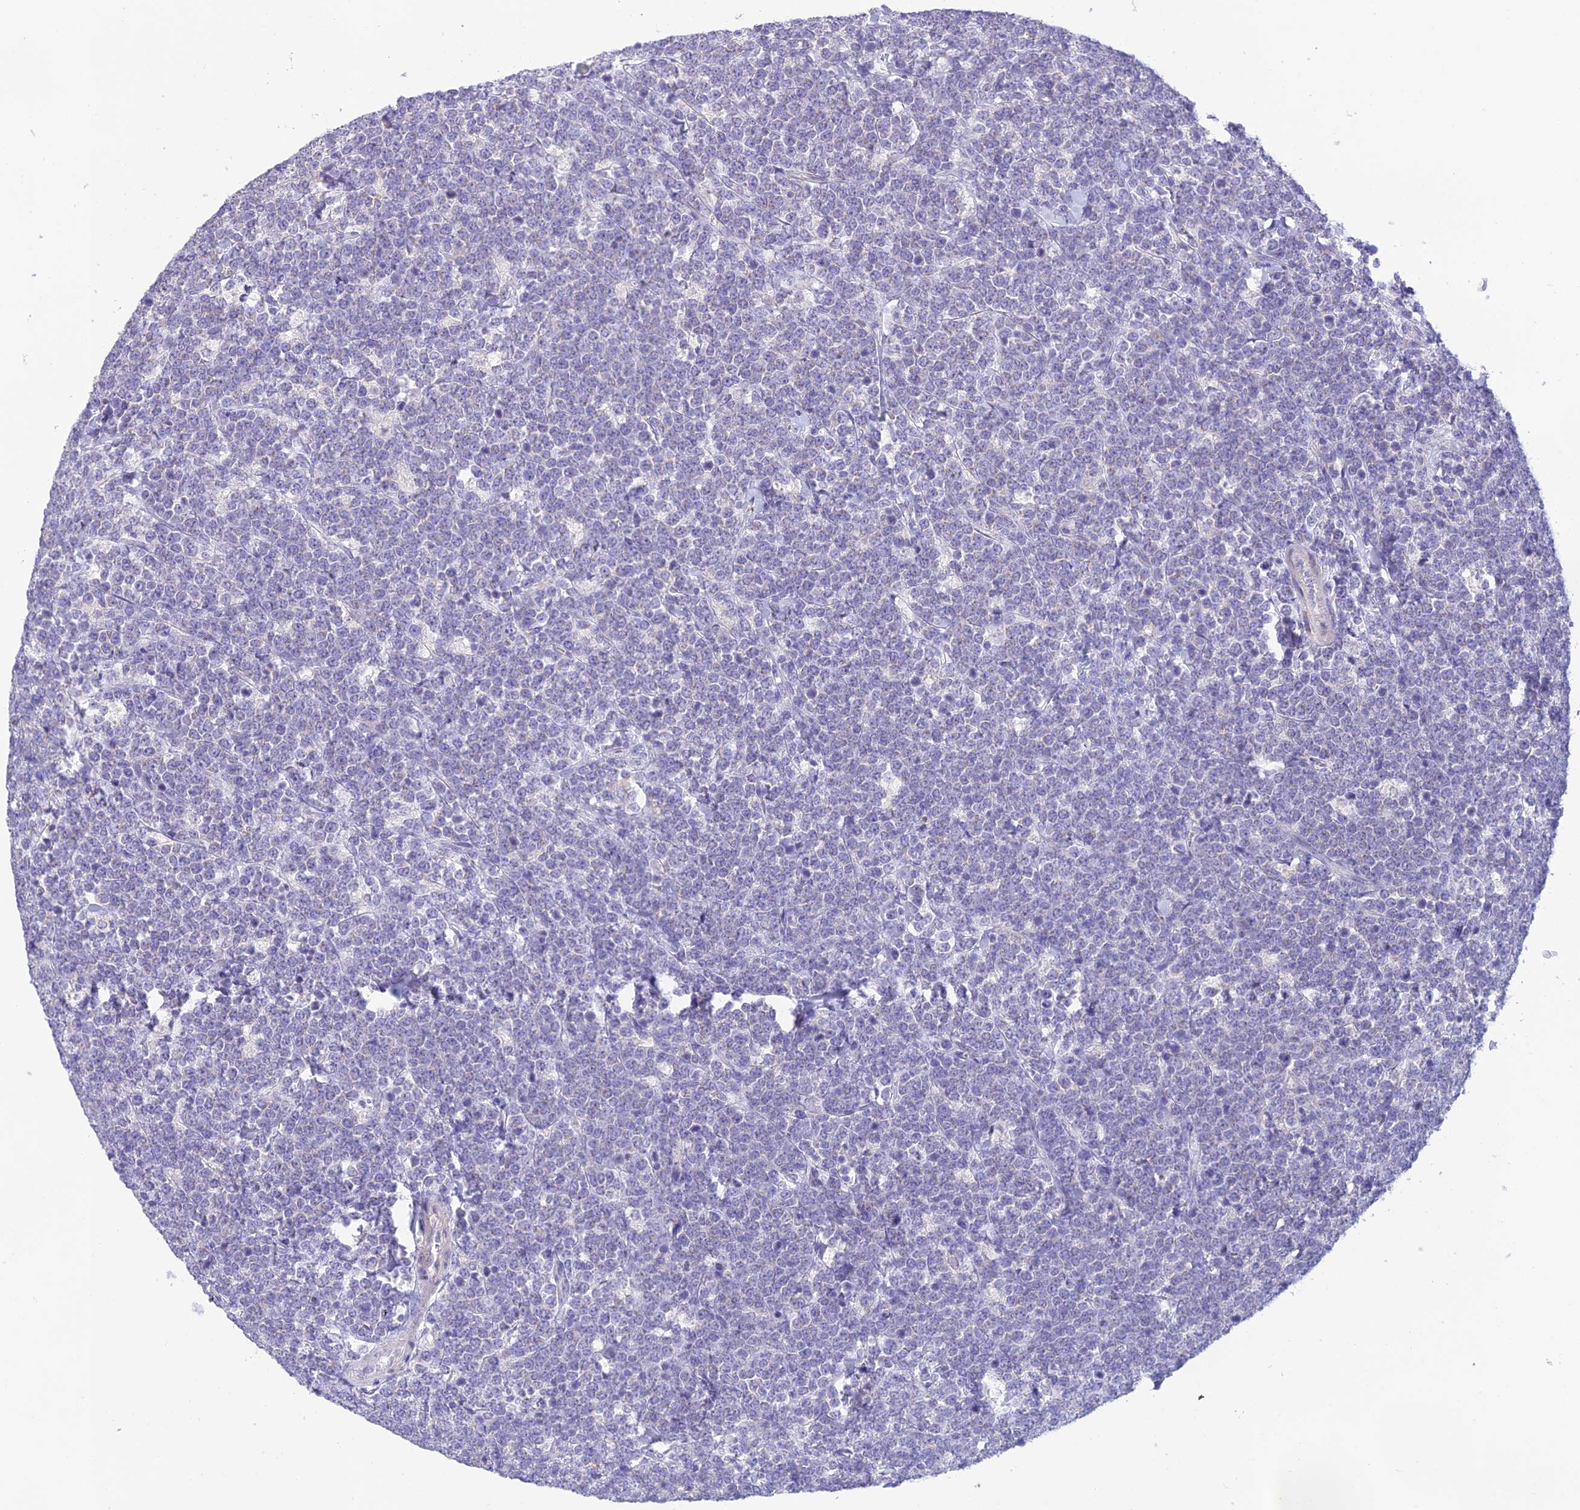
{"staining": {"intensity": "negative", "quantity": "none", "location": "none"}, "tissue": "lymphoma", "cell_type": "Tumor cells", "image_type": "cancer", "snomed": [{"axis": "morphology", "description": "Malignant lymphoma, non-Hodgkin's type, High grade"}, {"axis": "topography", "description": "Small intestine"}], "caption": "An immunohistochemistry (IHC) histopathology image of malignant lymphoma, non-Hodgkin's type (high-grade) is shown. There is no staining in tumor cells of malignant lymphoma, non-Hodgkin's type (high-grade).", "gene": "HSD17B2", "patient": {"sex": "male", "age": 8}}